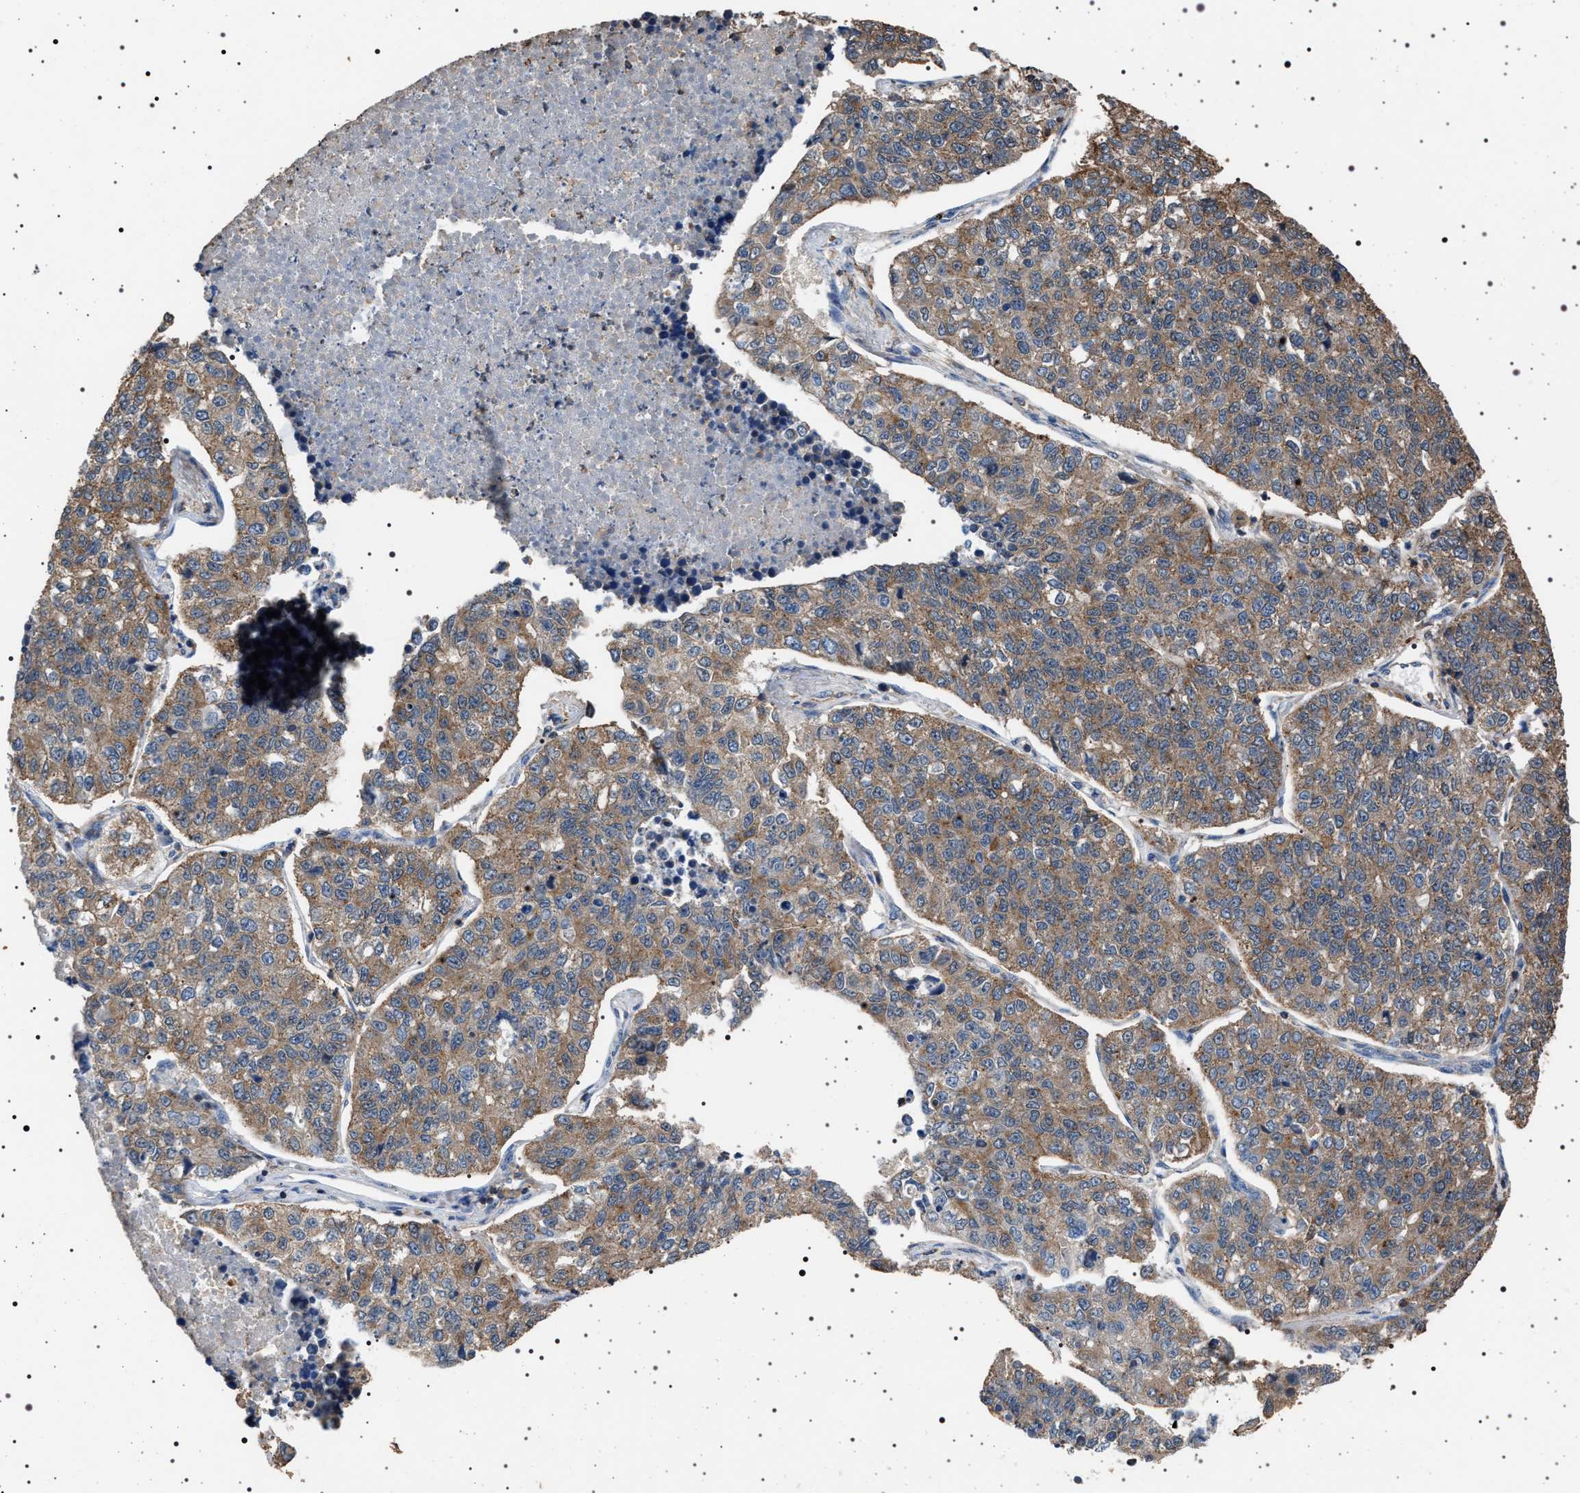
{"staining": {"intensity": "moderate", "quantity": ">75%", "location": "cytoplasmic/membranous"}, "tissue": "lung cancer", "cell_type": "Tumor cells", "image_type": "cancer", "snomed": [{"axis": "morphology", "description": "Adenocarcinoma, NOS"}, {"axis": "topography", "description": "Lung"}], "caption": "Immunohistochemistry (IHC) of human adenocarcinoma (lung) displays medium levels of moderate cytoplasmic/membranous positivity in about >75% of tumor cells.", "gene": "SMAP2", "patient": {"sex": "male", "age": 49}}